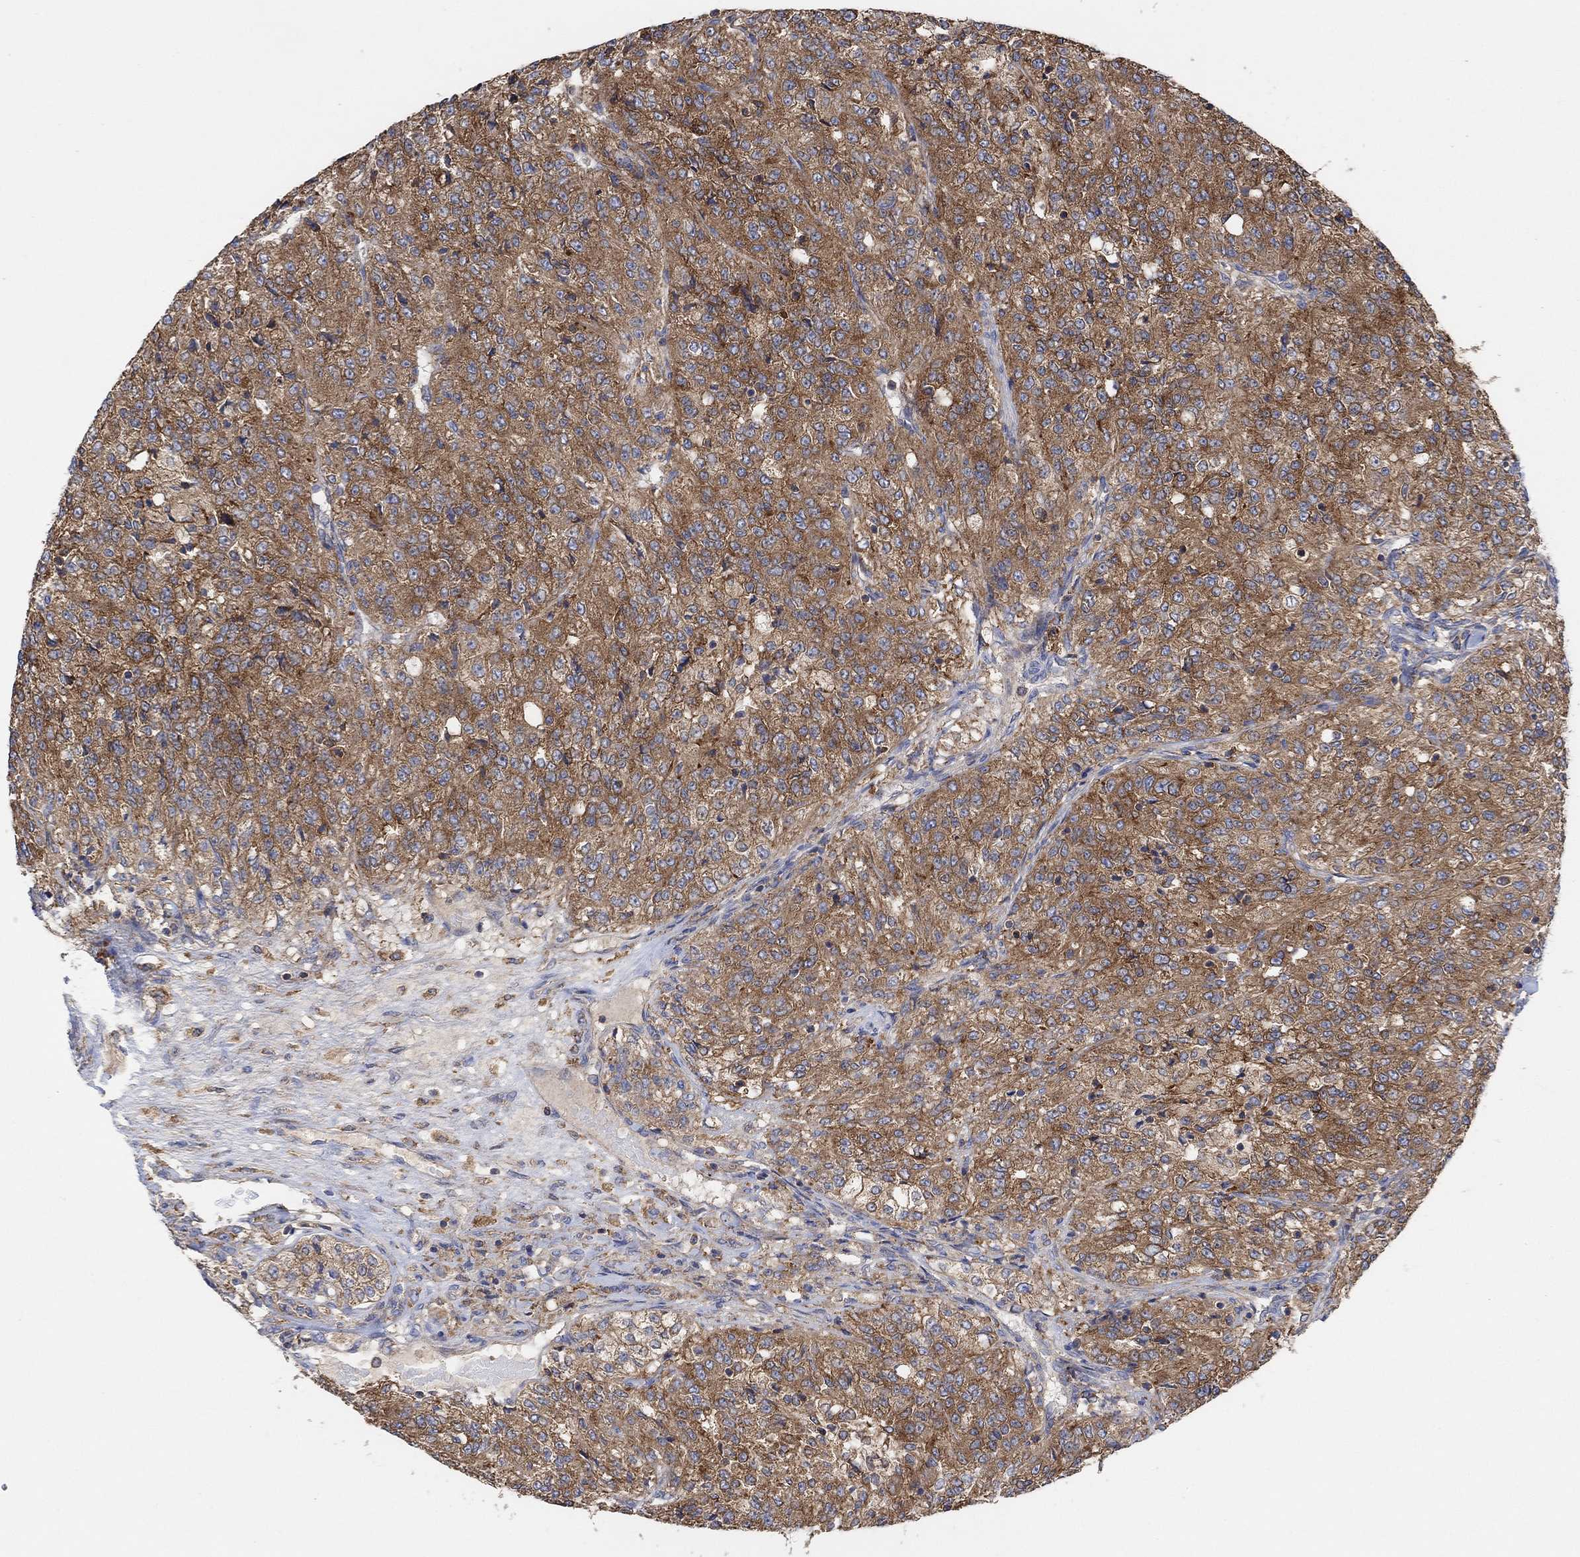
{"staining": {"intensity": "moderate", "quantity": ">75%", "location": "cytoplasmic/membranous"}, "tissue": "renal cancer", "cell_type": "Tumor cells", "image_type": "cancer", "snomed": [{"axis": "morphology", "description": "Adenocarcinoma, NOS"}, {"axis": "topography", "description": "Kidney"}], "caption": "This image displays immunohistochemistry staining of human renal cancer, with medium moderate cytoplasmic/membranous positivity in about >75% of tumor cells.", "gene": "BLOC1S3", "patient": {"sex": "female", "age": 63}}